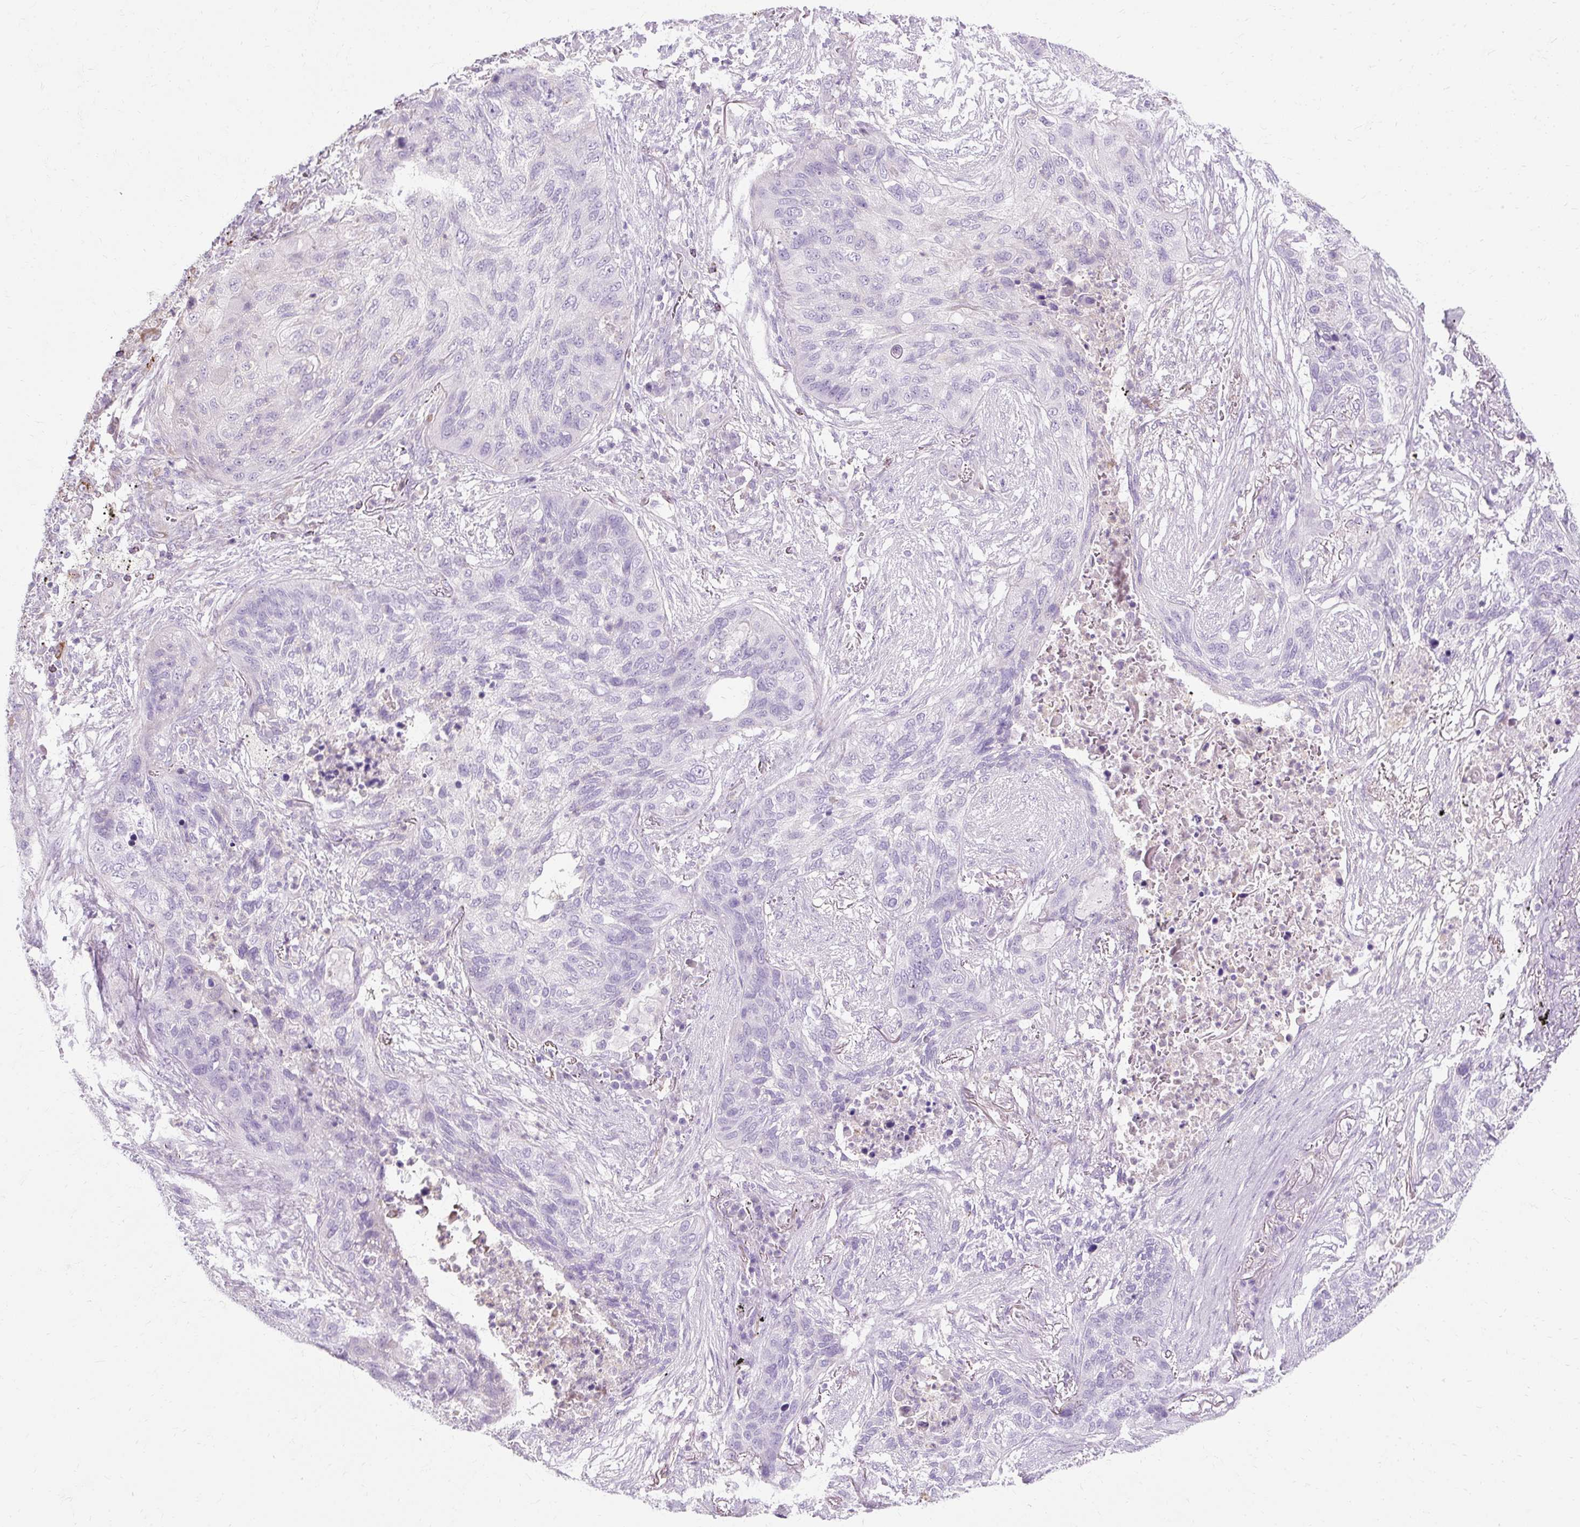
{"staining": {"intensity": "negative", "quantity": "none", "location": "none"}, "tissue": "lung cancer", "cell_type": "Tumor cells", "image_type": "cancer", "snomed": [{"axis": "morphology", "description": "Squamous cell carcinoma, NOS"}, {"axis": "topography", "description": "Lung"}], "caption": "Tumor cells are negative for brown protein staining in lung cancer (squamous cell carcinoma).", "gene": "HSD11B1", "patient": {"sex": "female", "age": 63}}